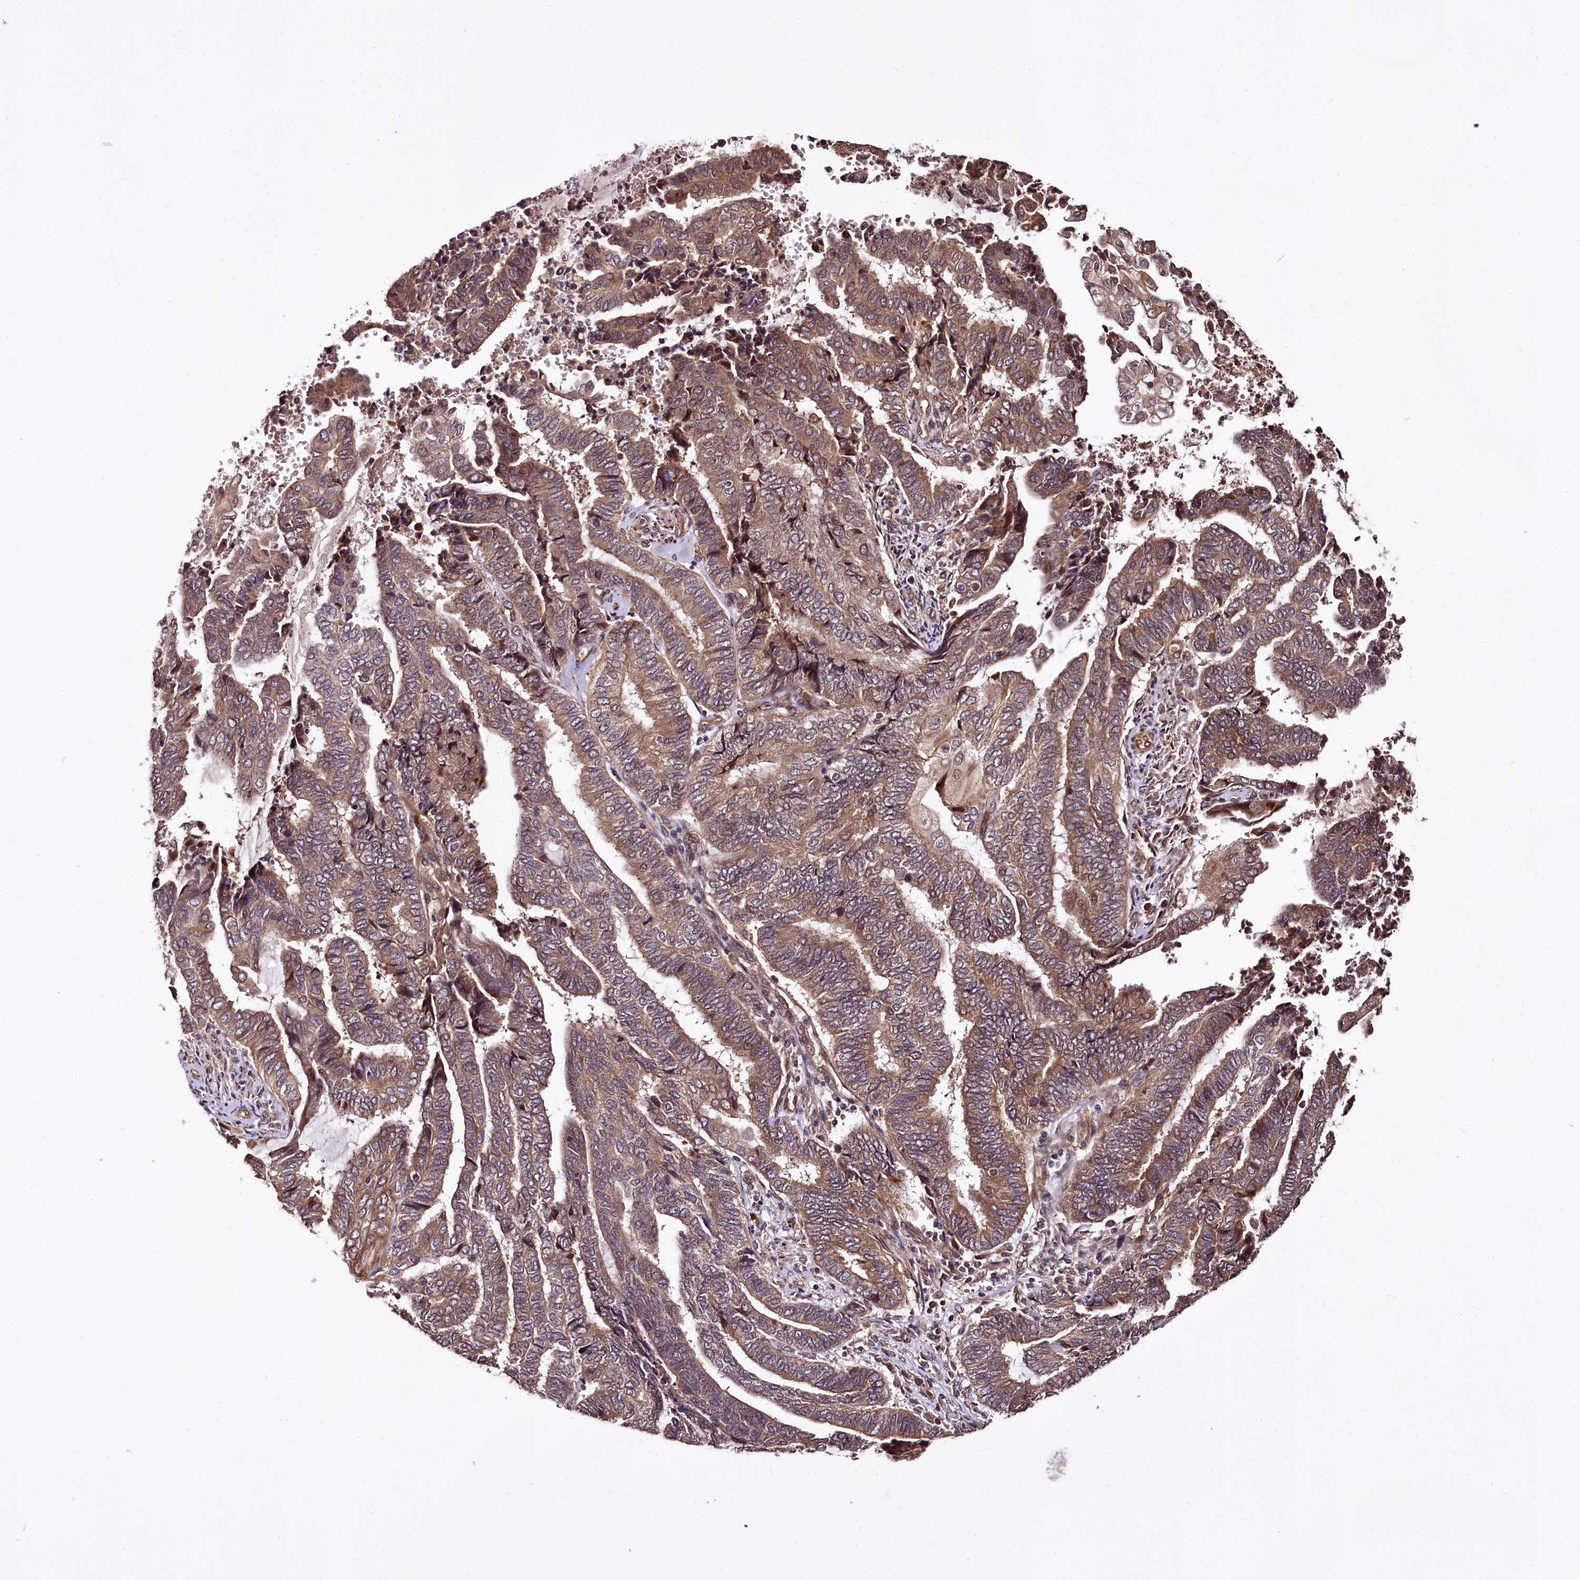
{"staining": {"intensity": "moderate", "quantity": ">75%", "location": "cytoplasmic/membranous"}, "tissue": "endometrial cancer", "cell_type": "Tumor cells", "image_type": "cancer", "snomed": [{"axis": "morphology", "description": "Adenocarcinoma, NOS"}, {"axis": "topography", "description": "Uterus"}, {"axis": "topography", "description": "Endometrium"}], "caption": "There is medium levels of moderate cytoplasmic/membranous positivity in tumor cells of endometrial cancer (adenocarcinoma), as demonstrated by immunohistochemical staining (brown color).", "gene": "TBCEL", "patient": {"sex": "female", "age": 70}}